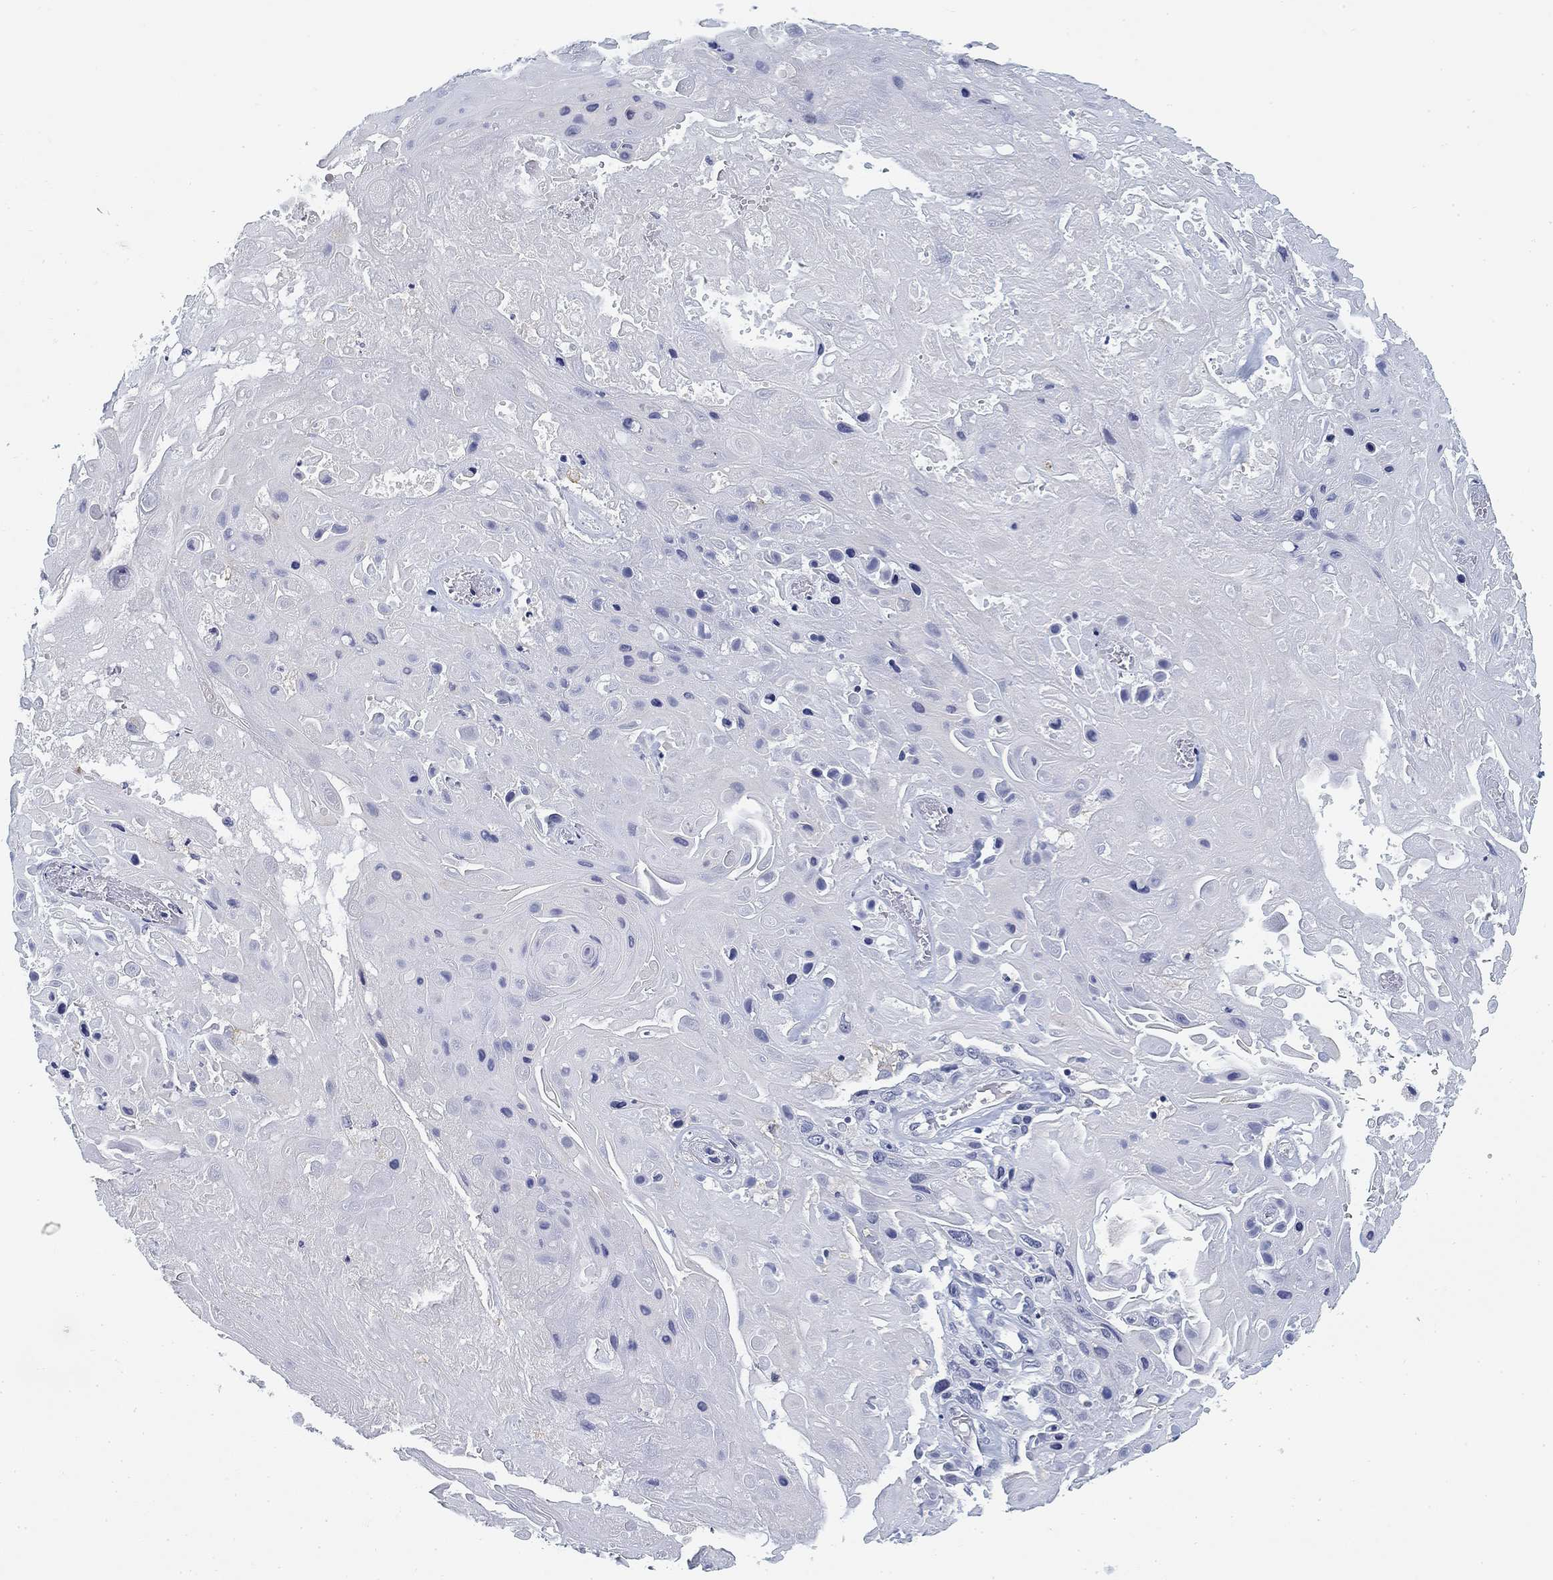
{"staining": {"intensity": "negative", "quantity": "none", "location": "none"}, "tissue": "skin cancer", "cell_type": "Tumor cells", "image_type": "cancer", "snomed": [{"axis": "morphology", "description": "Squamous cell carcinoma, NOS"}, {"axis": "topography", "description": "Skin"}], "caption": "Protein analysis of skin cancer (squamous cell carcinoma) demonstrates no significant staining in tumor cells. (DAB (3,3'-diaminobenzidine) IHC with hematoxylin counter stain).", "gene": "SLC2A5", "patient": {"sex": "male", "age": 82}}